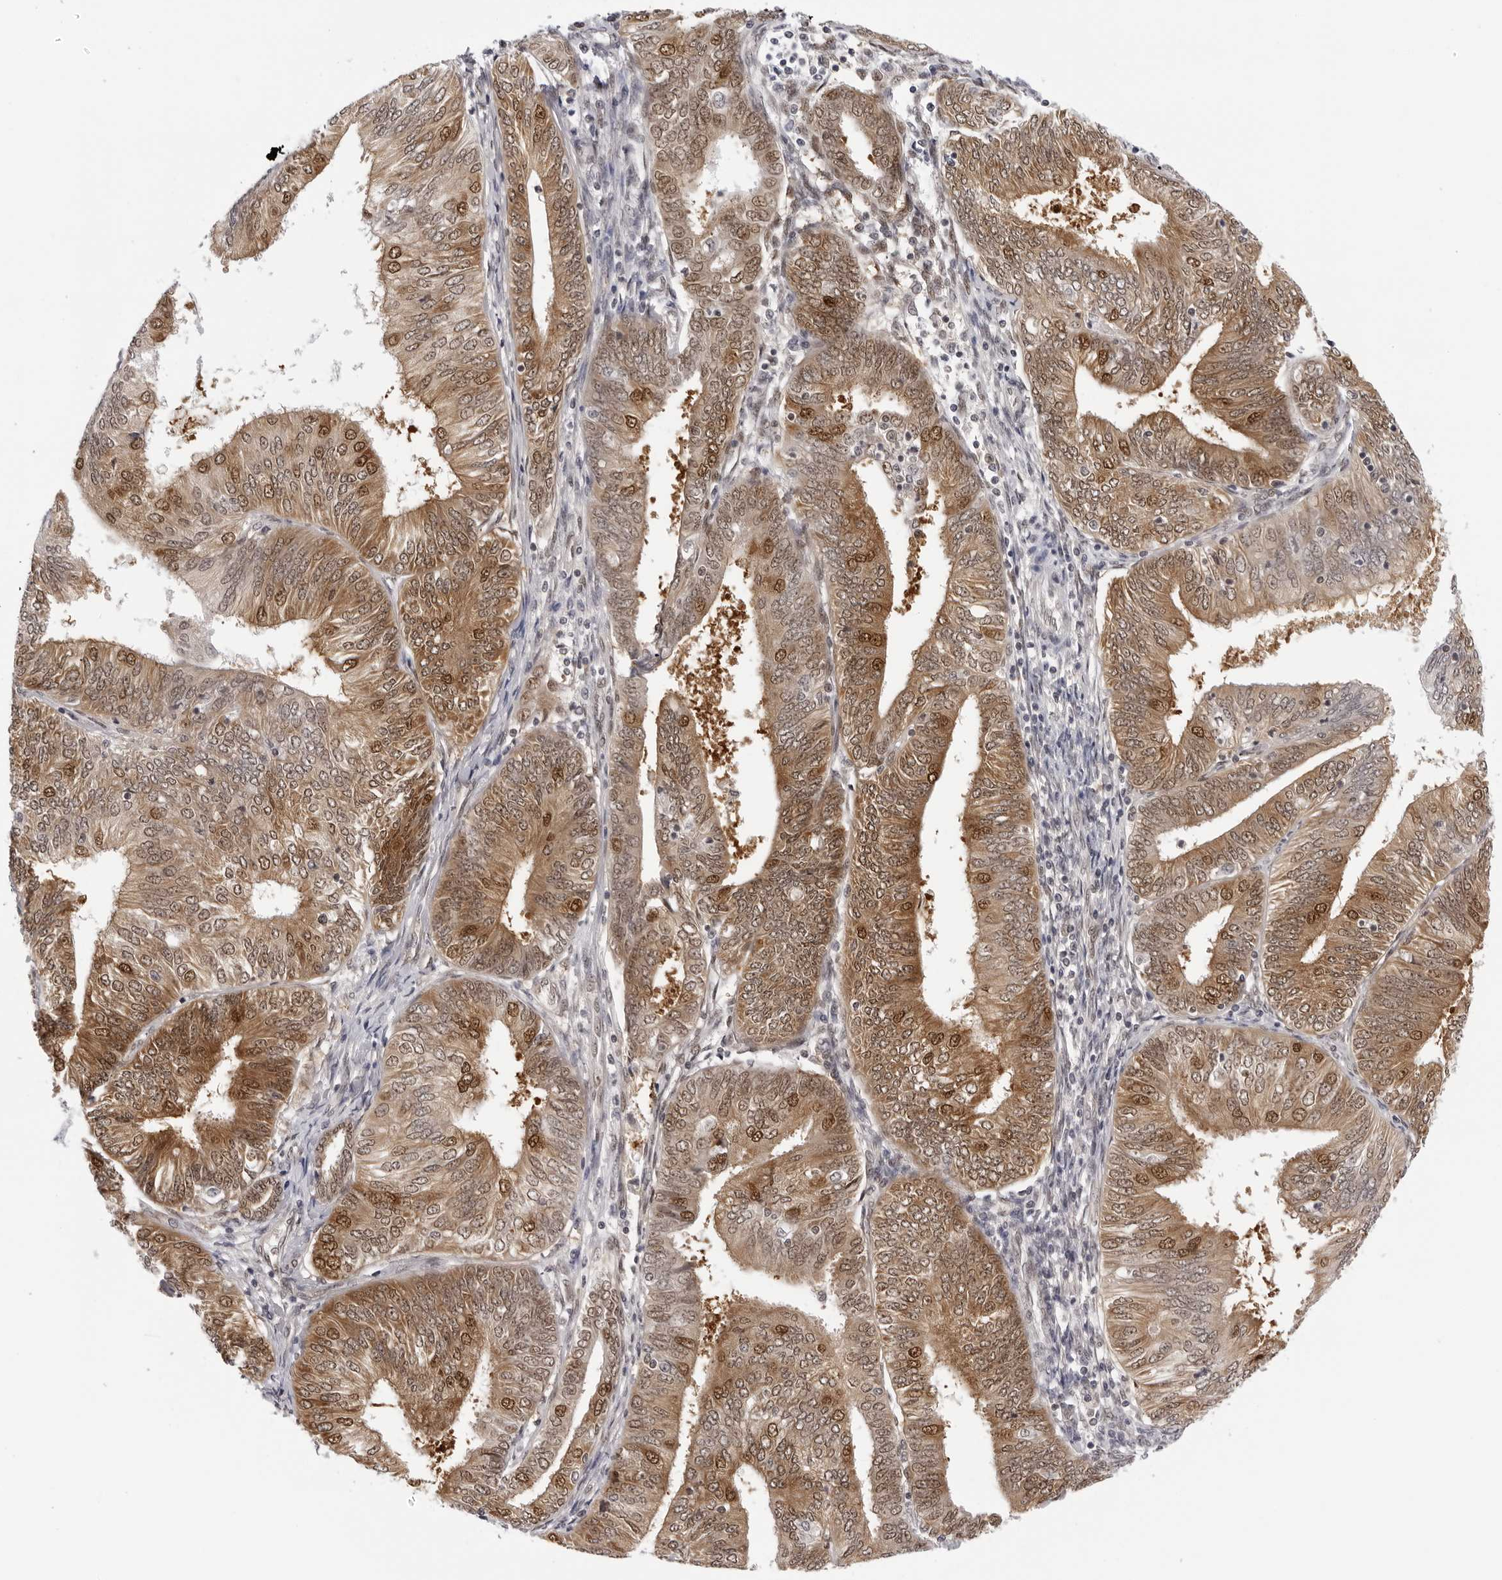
{"staining": {"intensity": "moderate", "quantity": ">75%", "location": "cytoplasmic/membranous,nuclear"}, "tissue": "endometrial cancer", "cell_type": "Tumor cells", "image_type": "cancer", "snomed": [{"axis": "morphology", "description": "Adenocarcinoma, NOS"}, {"axis": "topography", "description": "Endometrium"}], "caption": "High-power microscopy captured an immunohistochemistry (IHC) image of endometrial cancer, revealing moderate cytoplasmic/membranous and nuclear expression in approximately >75% of tumor cells. (Brightfield microscopy of DAB IHC at high magnification).", "gene": "WDR77", "patient": {"sex": "female", "age": 58}}